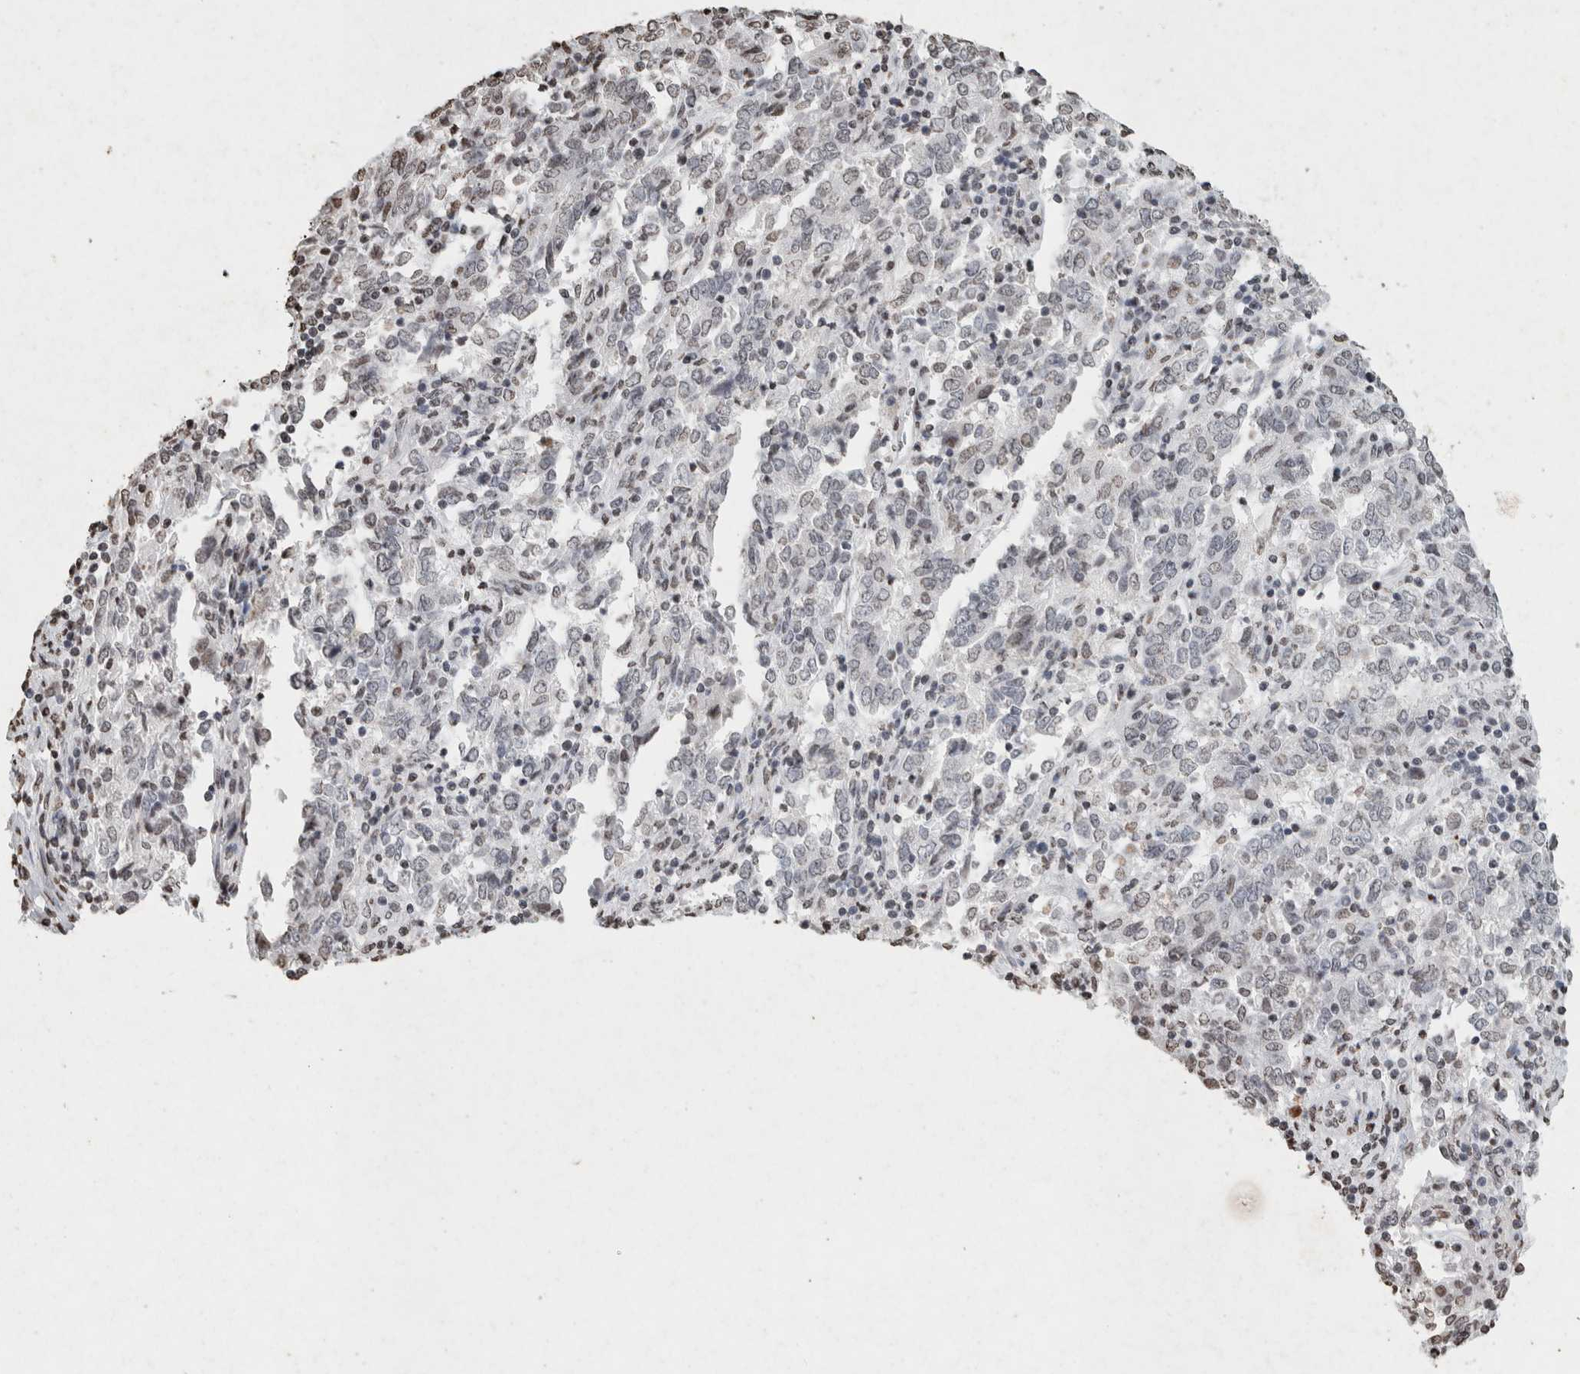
{"staining": {"intensity": "negative", "quantity": "none", "location": "none"}, "tissue": "endometrial cancer", "cell_type": "Tumor cells", "image_type": "cancer", "snomed": [{"axis": "morphology", "description": "Adenocarcinoma, NOS"}, {"axis": "topography", "description": "Endometrium"}], "caption": "There is no significant expression in tumor cells of endometrial cancer (adenocarcinoma).", "gene": "CNTN1", "patient": {"sex": "female", "age": 80}}